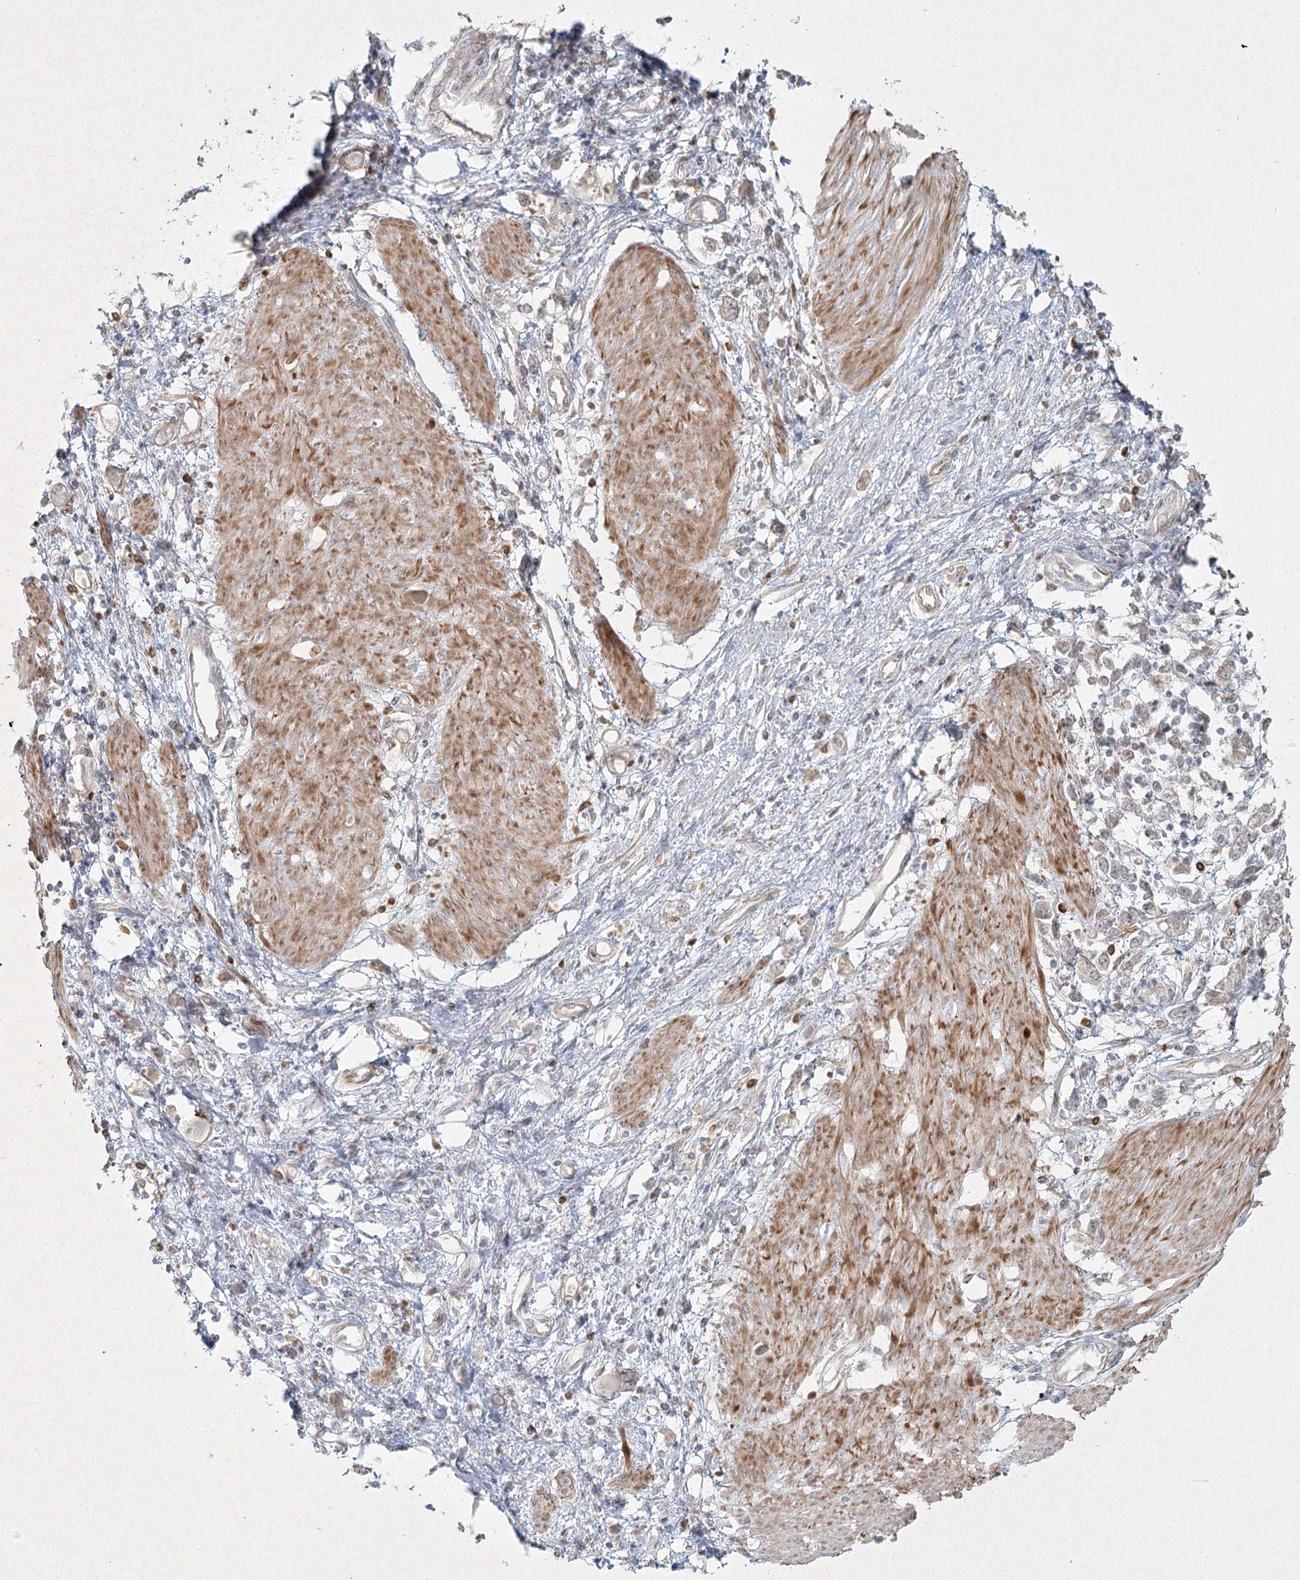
{"staining": {"intensity": "negative", "quantity": "none", "location": "none"}, "tissue": "stomach cancer", "cell_type": "Tumor cells", "image_type": "cancer", "snomed": [{"axis": "morphology", "description": "Adenocarcinoma, NOS"}, {"axis": "topography", "description": "Stomach"}], "caption": "Immunohistochemistry of stomach cancer (adenocarcinoma) displays no staining in tumor cells.", "gene": "LRP2BP", "patient": {"sex": "female", "age": 76}}